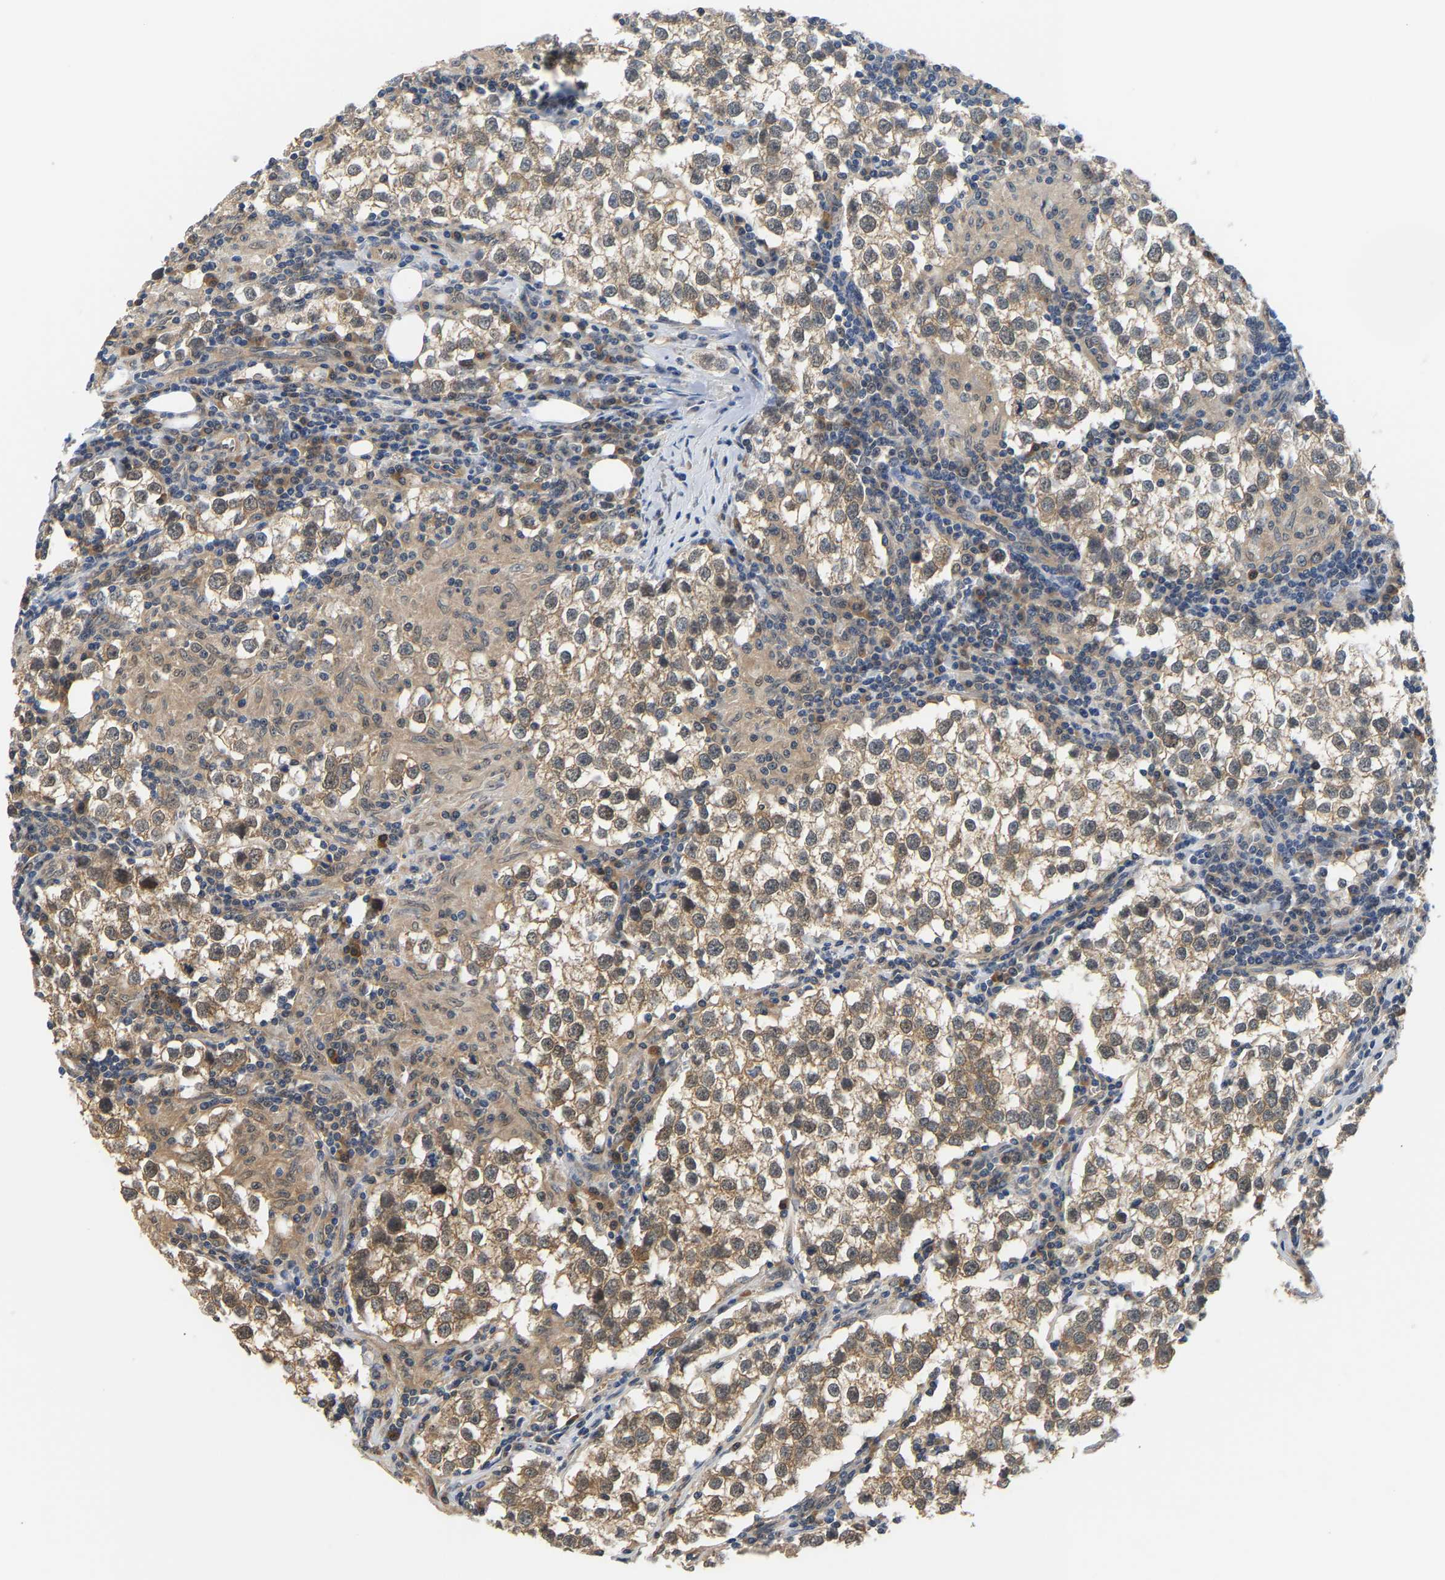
{"staining": {"intensity": "moderate", "quantity": ">75%", "location": "cytoplasmic/membranous"}, "tissue": "testis cancer", "cell_type": "Tumor cells", "image_type": "cancer", "snomed": [{"axis": "morphology", "description": "Seminoma, NOS"}, {"axis": "morphology", "description": "Carcinoma, Embryonal, NOS"}, {"axis": "topography", "description": "Testis"}], "caption": "Brown immunohistochemical staining in testis cancer demonstrates moderate cytoplasmic/membranous staining in approximately >75% of tumor cells.", "gene": "ARHGEF12", "patient": {"sex": "male", "age": 36}}